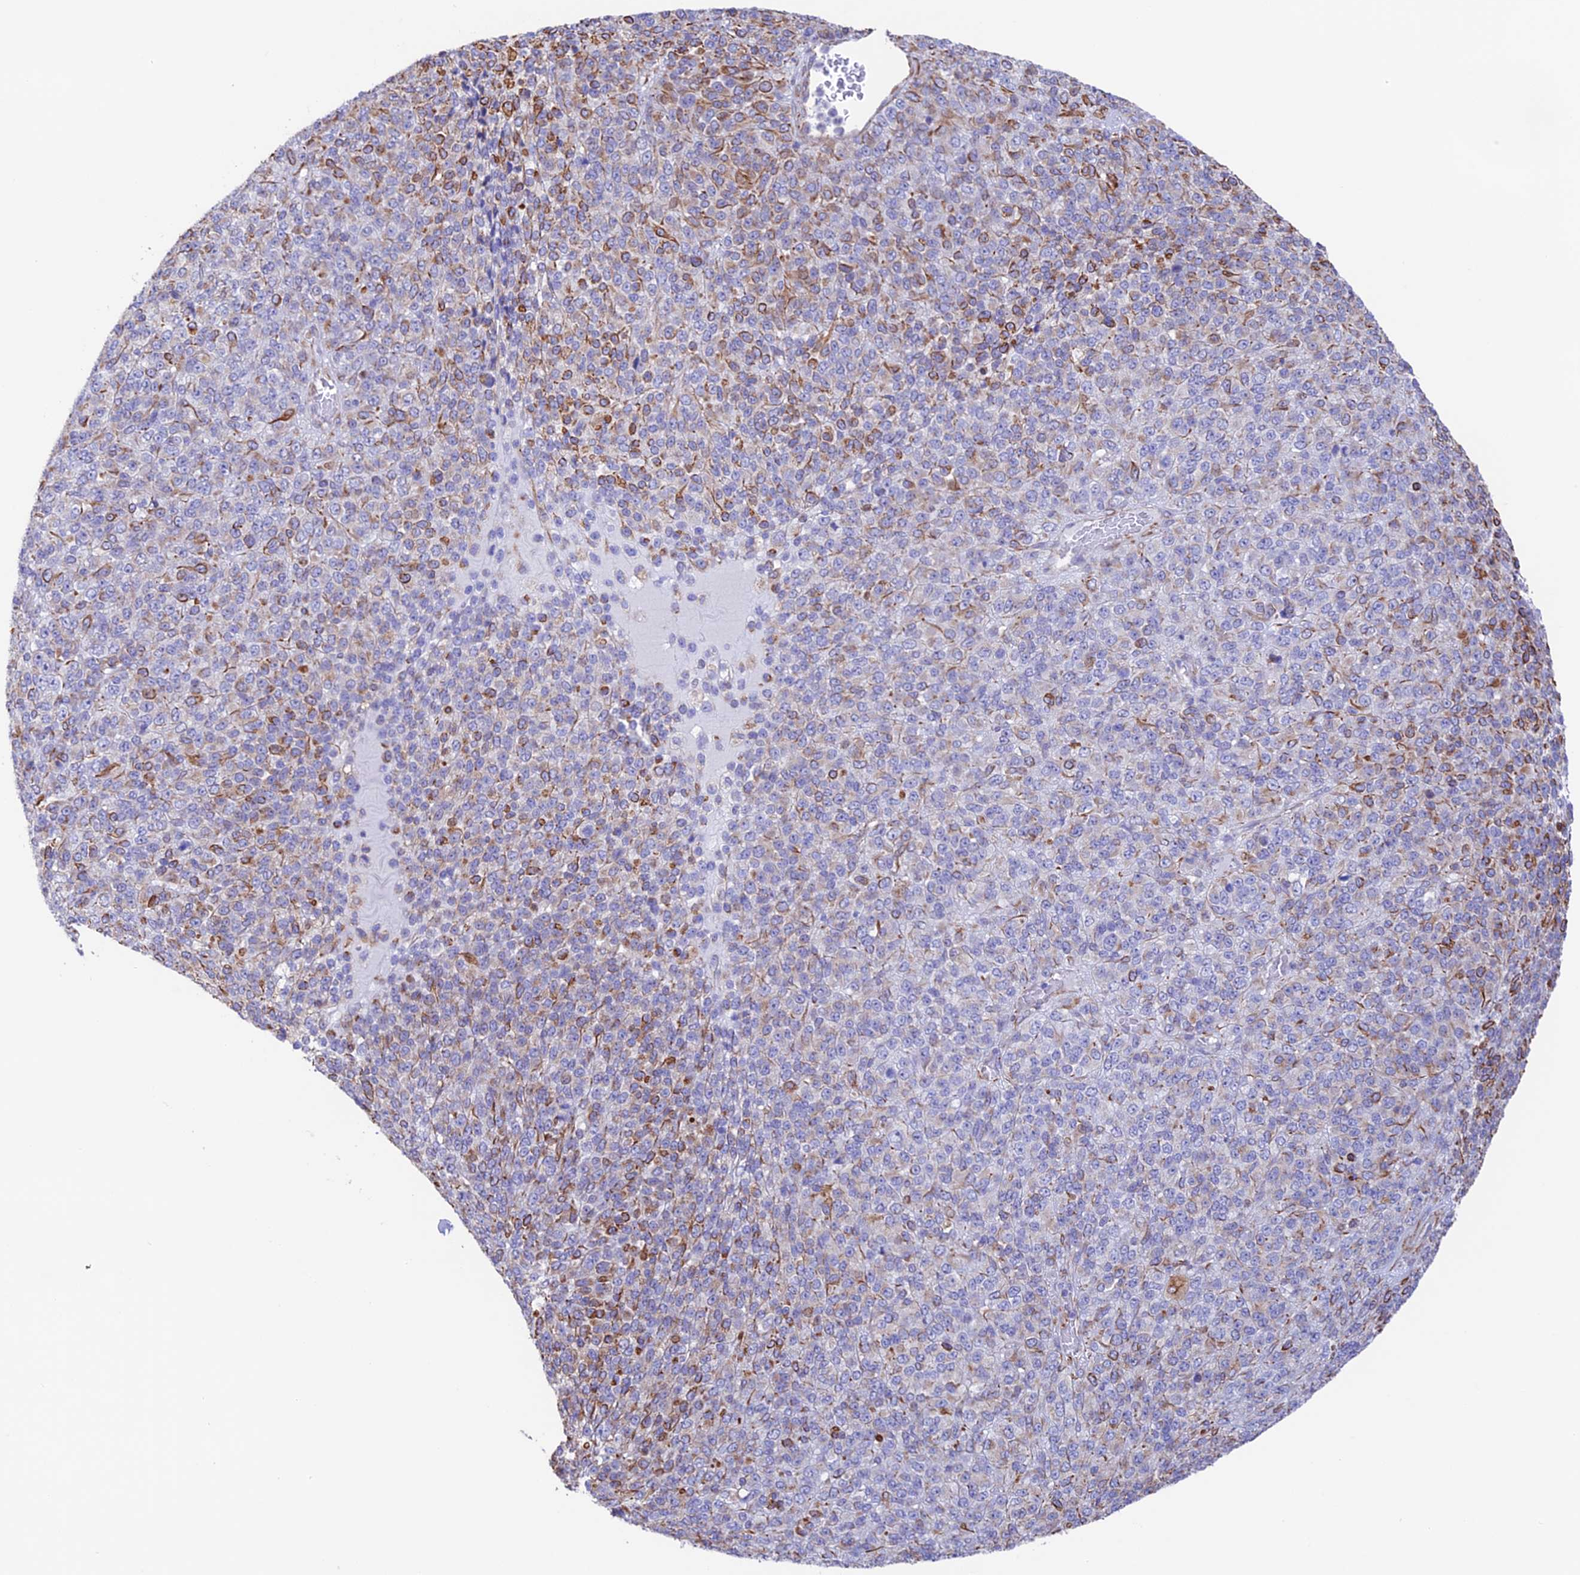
{"staining": {"intensity": "moderate", "quantity": "25%-75%", "location": "cytoplasmic/membranous"}, "tissue": "melanoma", "cell_type": "Tumor cells", "image_type": "cancer", "snomed": [{"axis": "morphology", "description": "Malignant melanoma, Metastatic site"}, {"axis": "topography", "description": "Brain"}], "caption": "Malignant melanoma (metastatic site) stained for a protein reveals moderate cytoplasmic/membranous positivity in tumor cells.", "gene": "ZNF652", "patient": {"sex": "female", "age": 56}}